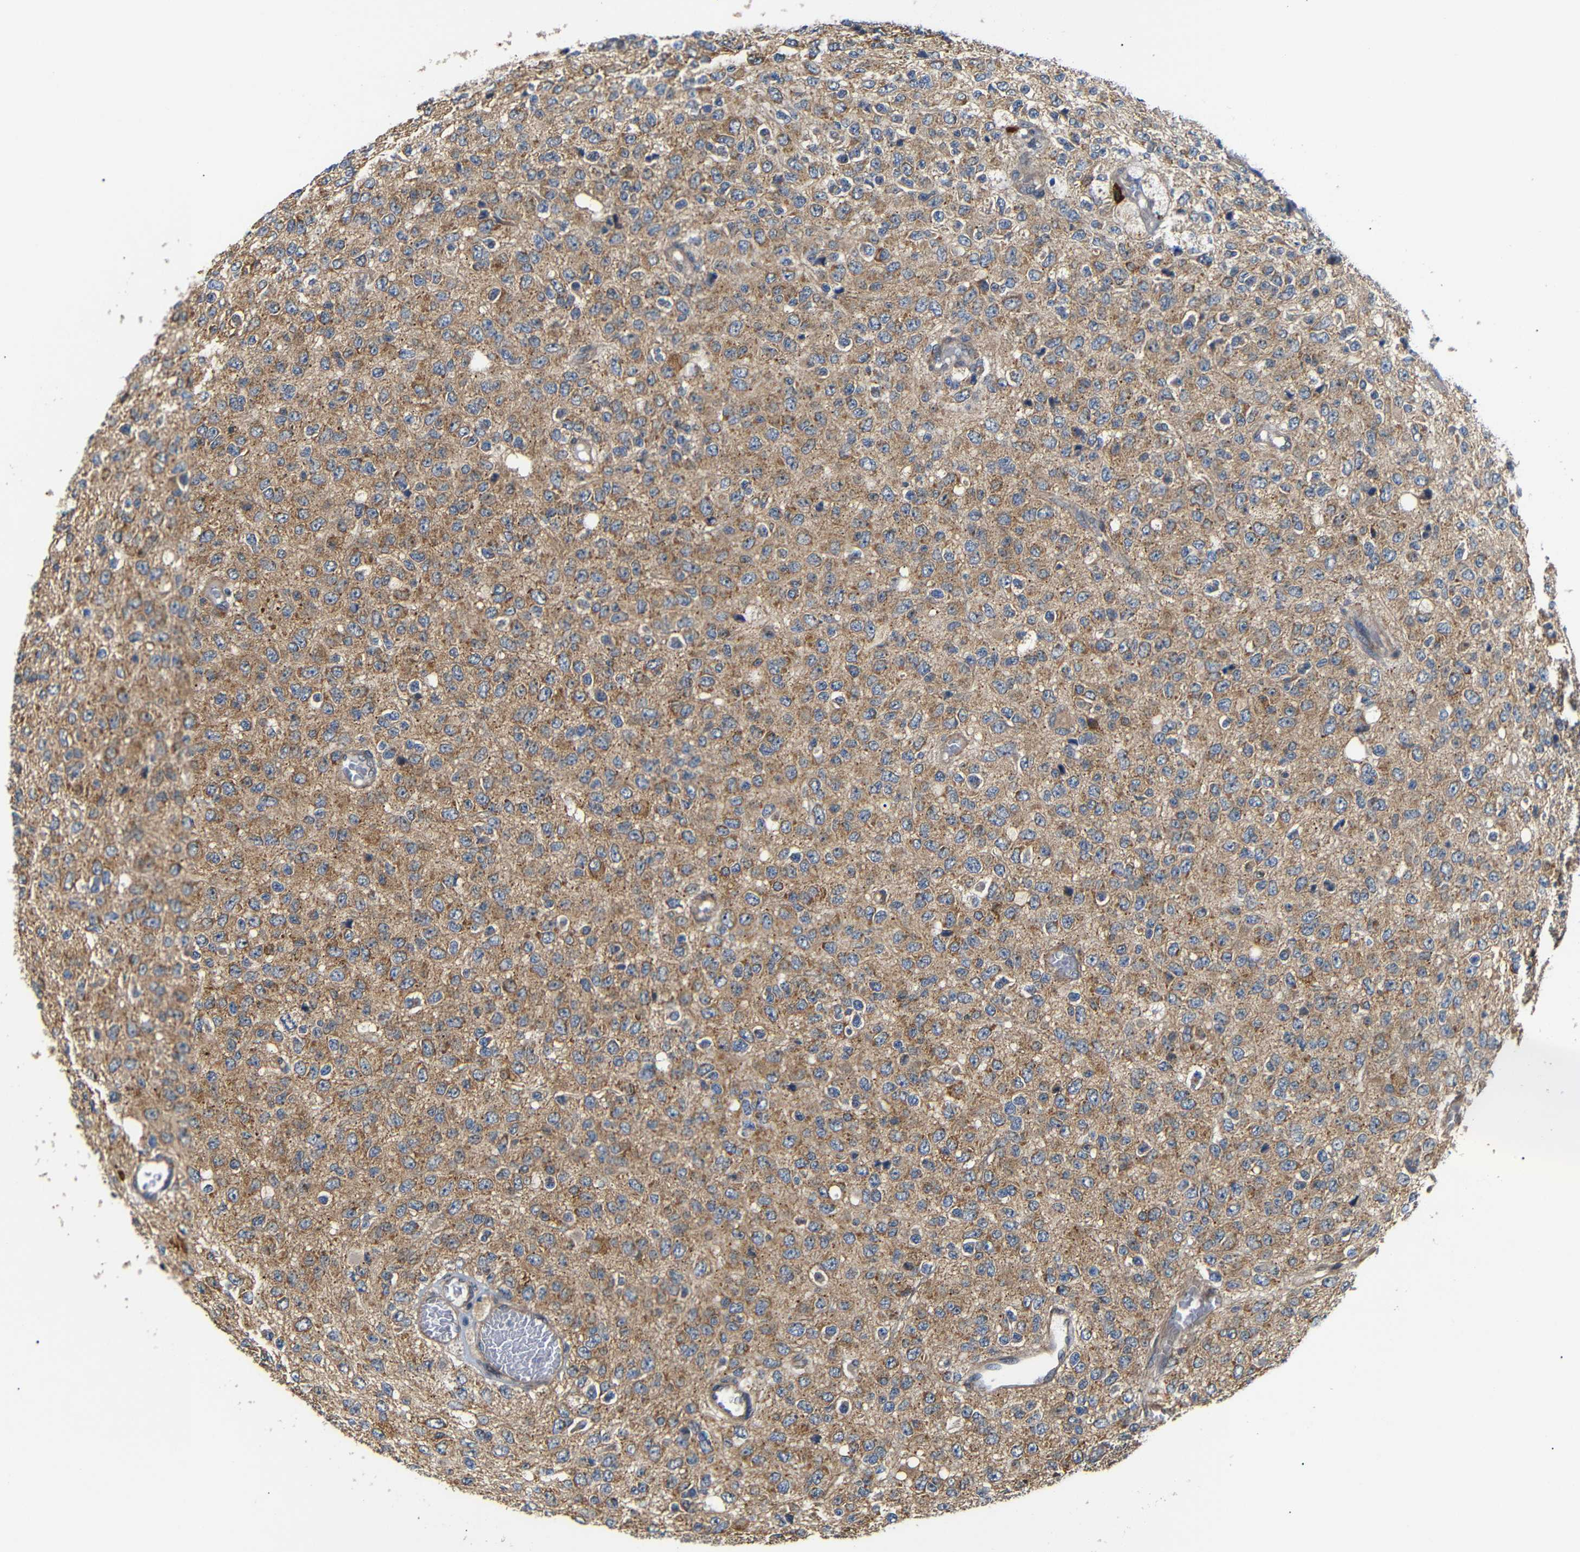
{"staining": {"intensity": "moderate", "quantity": ">75%", "location": "cytoplasmic/membranous"}, "tissue": "glioma", "cell_type": "Tumor cells", "image_type": "cancer", "snomed": [{"axis": "morphology", "description": "Glioma, malignant, High grade"}, {"axis": "topography", "description": "pancreas cauda"}], "caption": "Protein expression analysis of malignant glioma (high-grade) displays moderate cytoplasmic/membranous staining in about >75% of tumor cells.", "gene": "KANK4", "patient": {"sex": "male", "age": 60}}